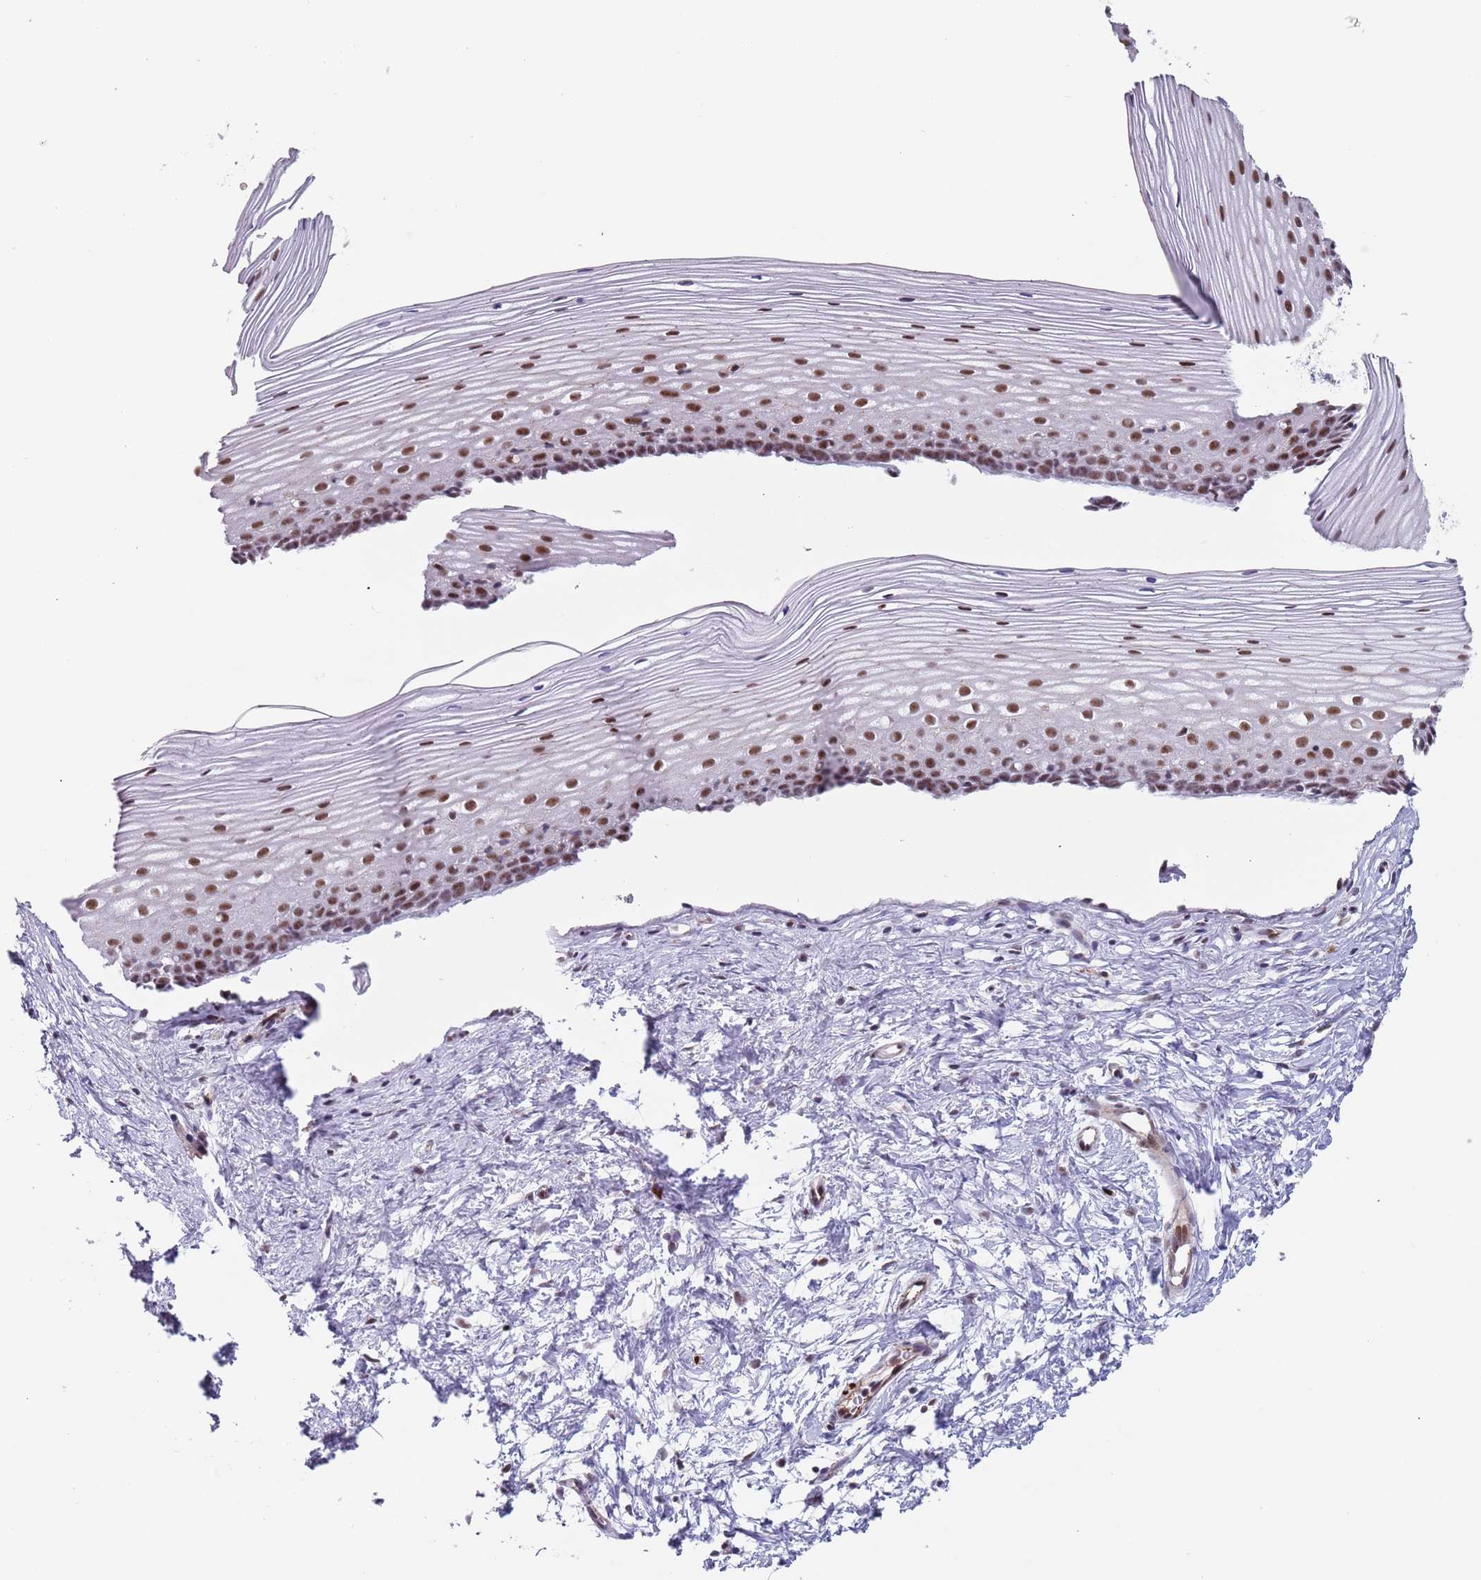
{"staining": {"intensity": "strong", "quantity": "25%-75%", "location": "cytoplasmic/membranous,nuclear"}, "tissue": "cervix", "cell_type": "Glandular cells", "image_type": "normal", "snomed": [{"axis": "morphology", "description": "Normal tissue, NOS"}, {"axis": "topography", "description": "Cervix"}], "caption": "High-power microscopy captured an immunohistochemistry image of normal cervix, revealing strong cytoplasmic/membranous,nuclear staining in about 25%-75% of glandular cells.", "gene": "OR5A2", "patient": {"sex": "female", "age": 40}}